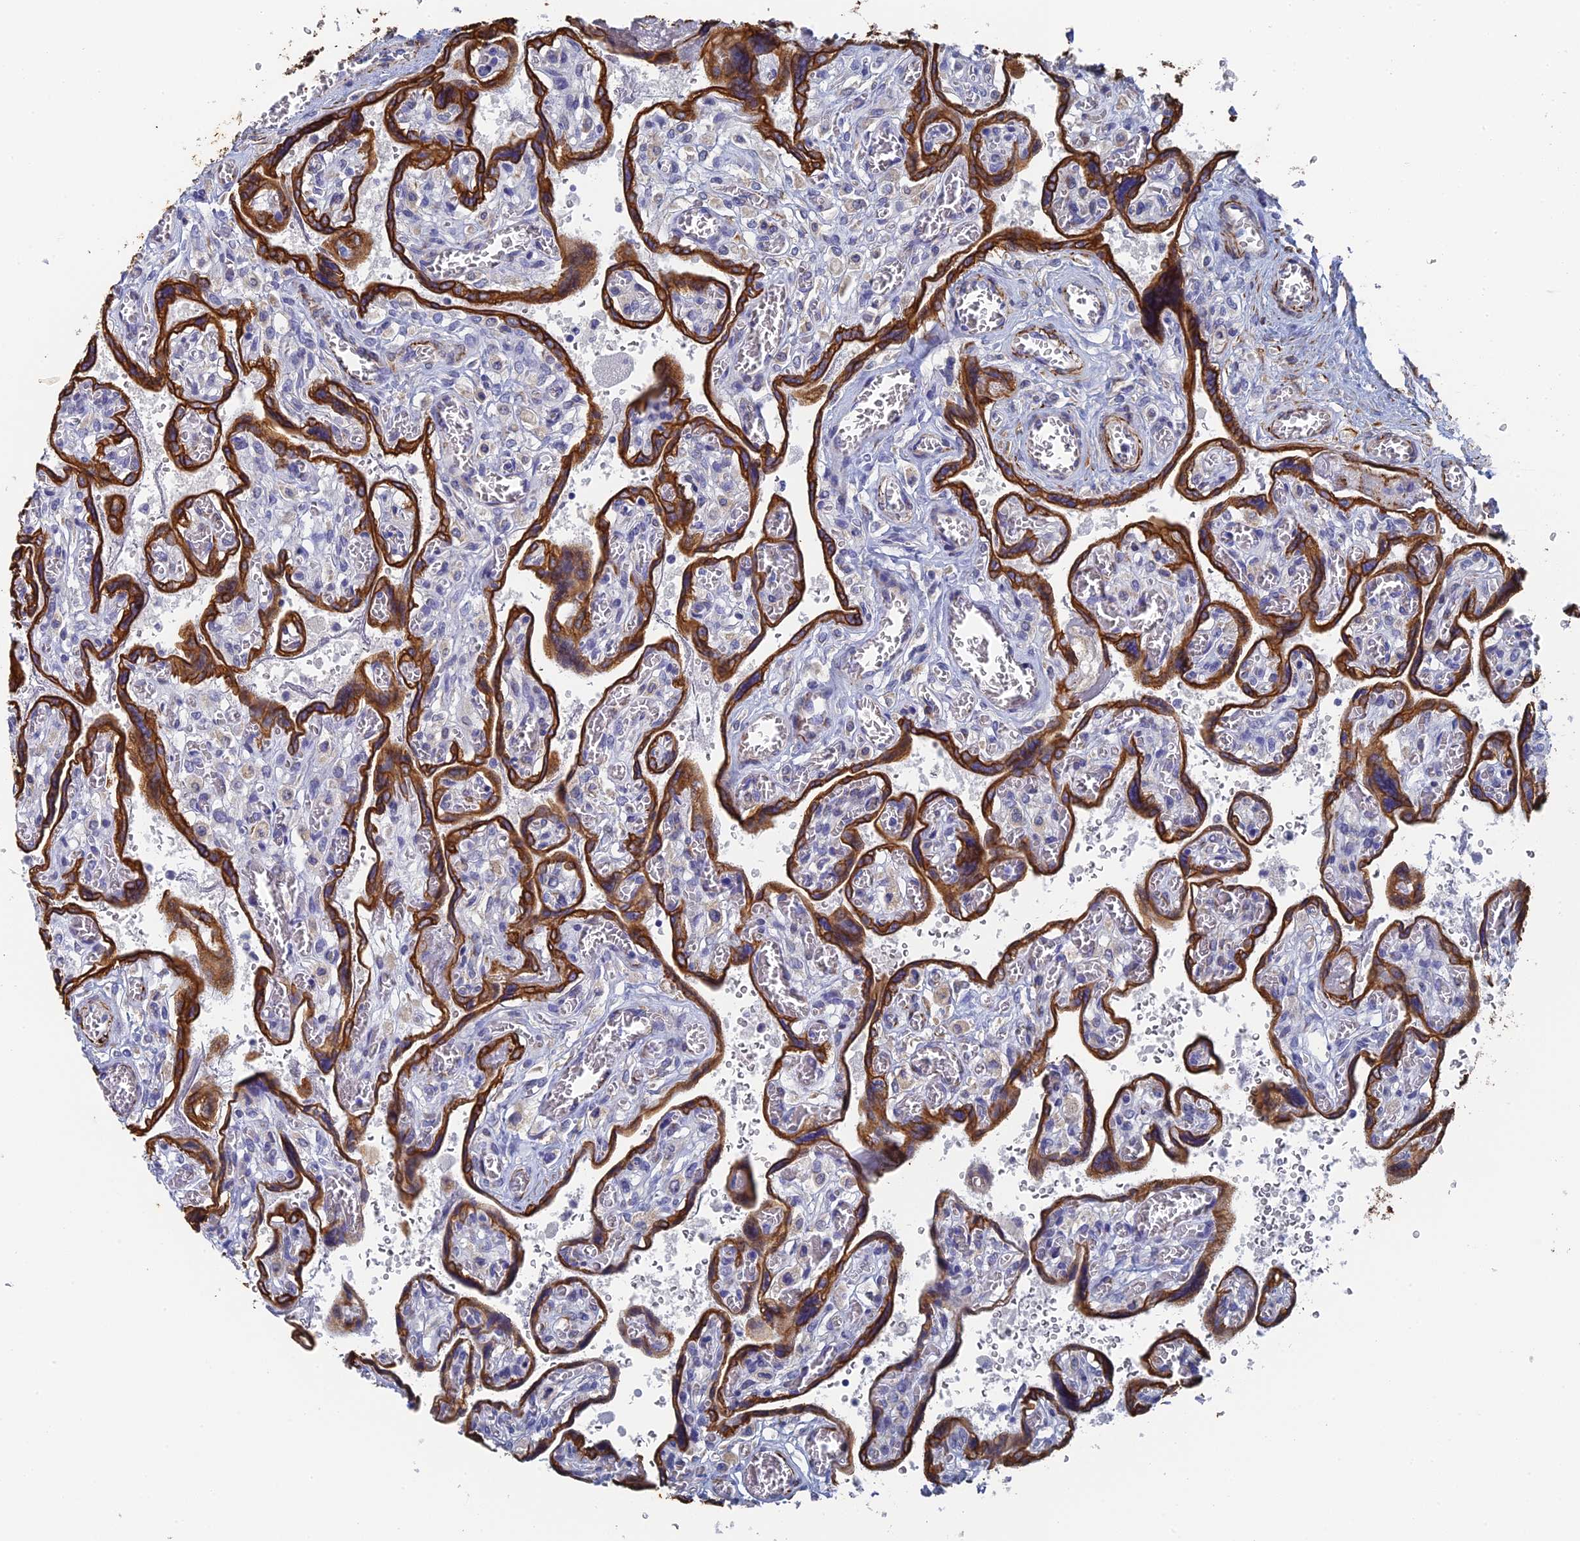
{"staining": {"intensity": "moderate", "quantity": ">75%", "location": "cytoplasmic/membranous"}, "tissue": "placenta", "cell_type": "Decidual cells", "image_type": "normal", "snomed": [{"axis": "morphology", "description": "Normal tissue, NOS"}, {"axis": "topography", "description": "Placenta"}], "caption": "Immunohistochemistry (IHC) micrograph of unremarkable human placenta stained for a protein (brown), which shows medium levels of moderate cytoplasmic/membranous staining in approximately >75% of decidual cells.", "gene": "SRFBP1", "patient": {"sex": "female", "age": 39}}